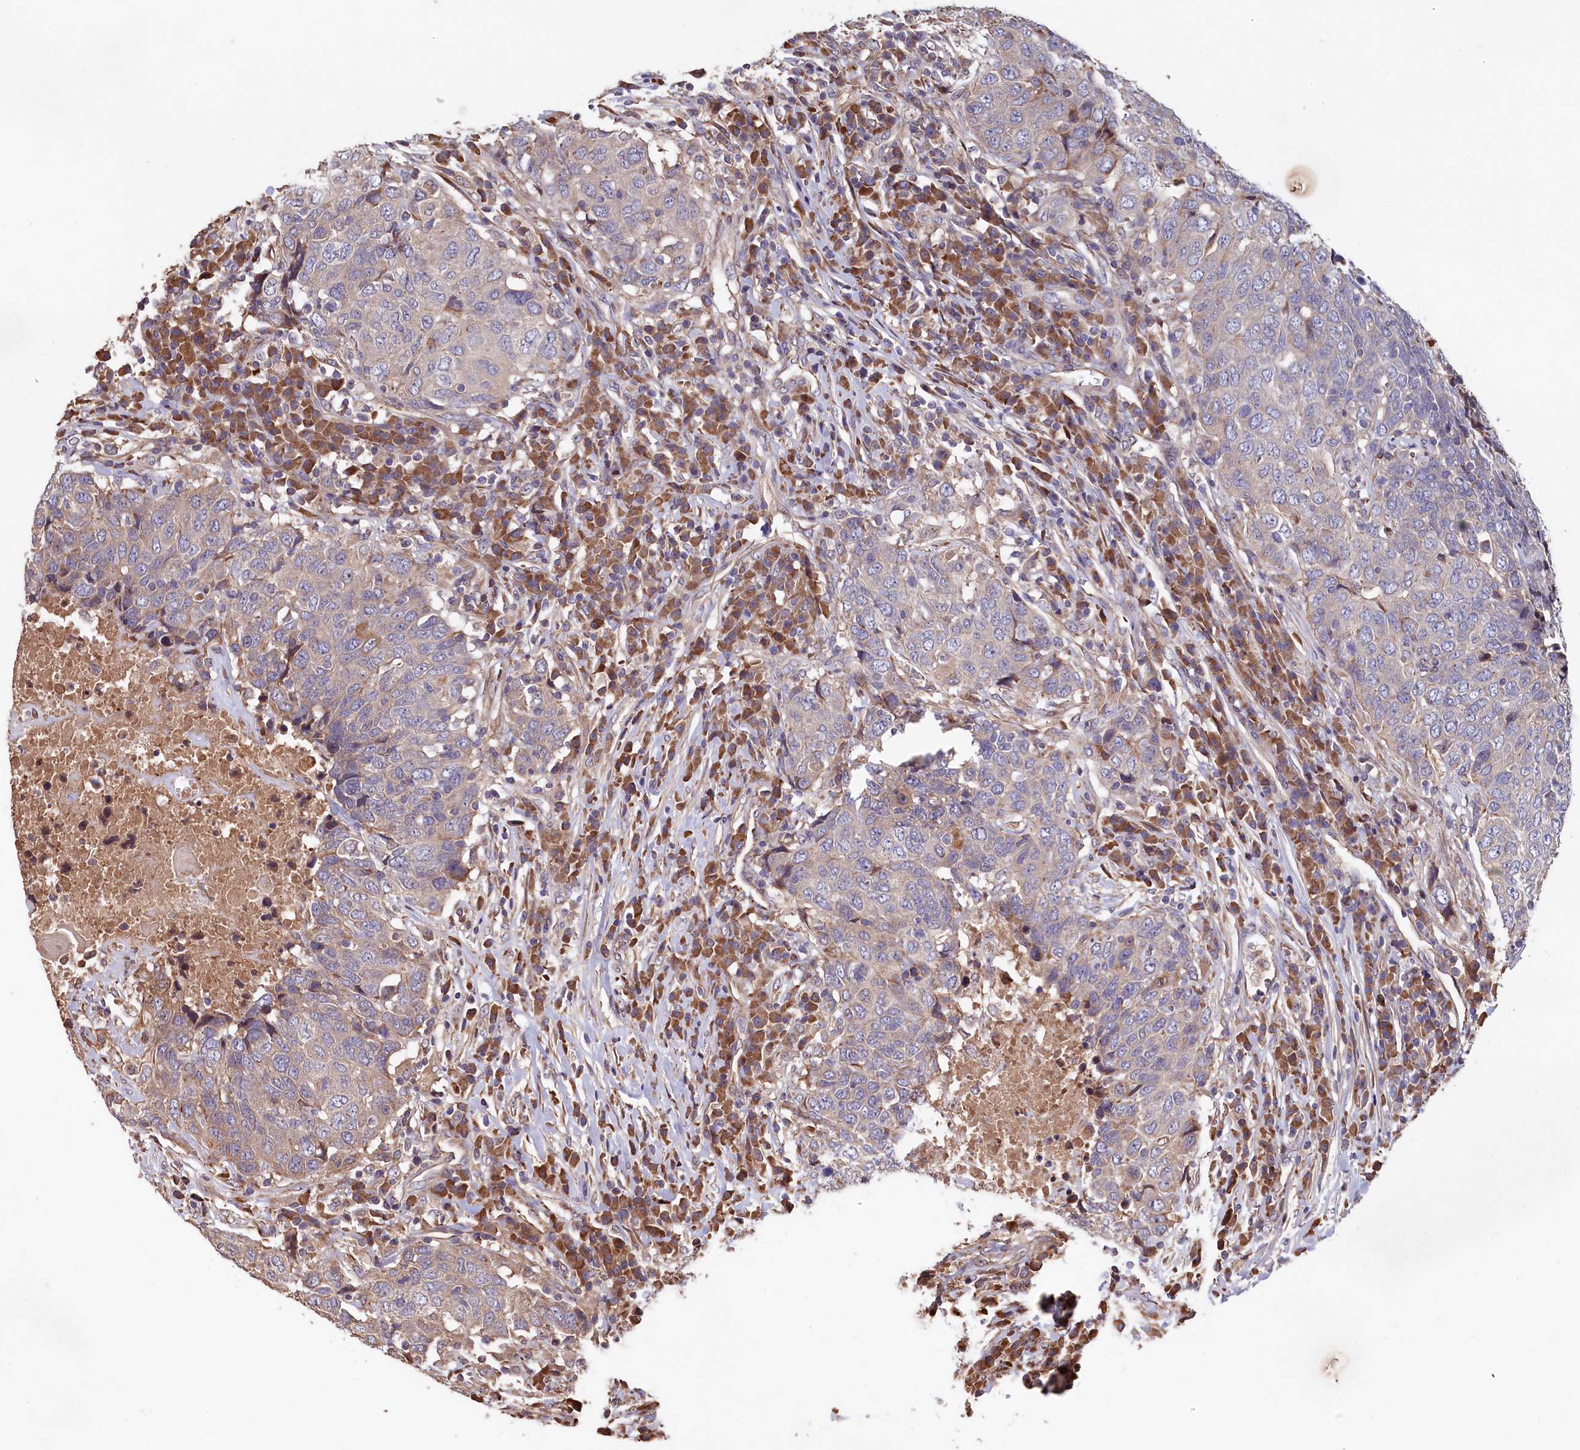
{"staining": {"intensity": "negative", "quantity": "none", "location": "none"}, "tissue": "head and neck cancer", "cell_type": "Tumor cells", "image_type": "cancer", "snomed": [{"axis": "morphology", "description": "Squamous cell carcinoma, NOS"}, {"axis": "topography", "description": "Head-Neck"}], "caption": "Head and neck cancer stained for a protein using immunohistochemistry demonstrates no staining tumor cells.", "gene": "GREB1L", "patient": {"sex": "male", "age": 66}}